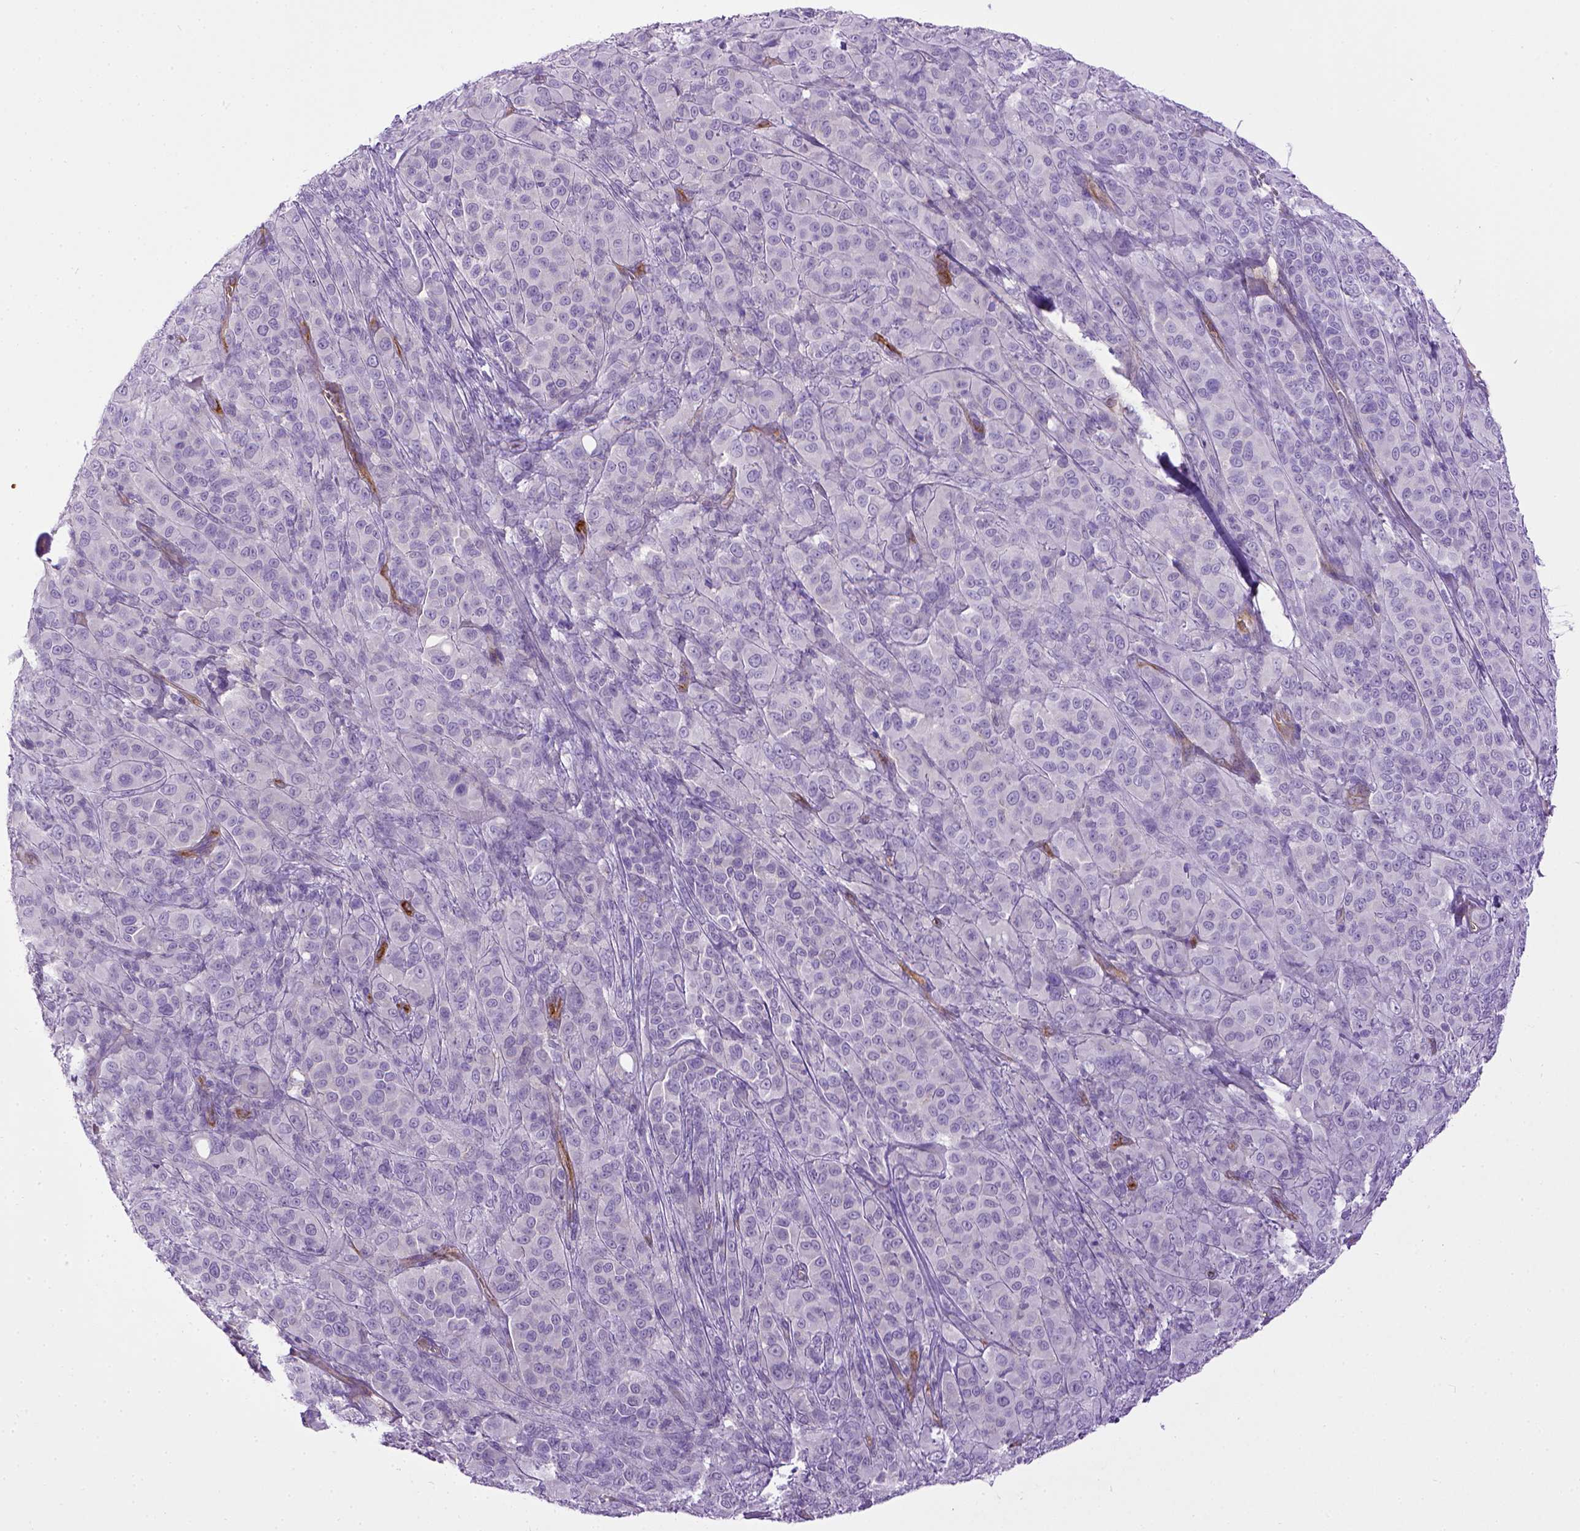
{"staining": {"intensity": "negative", "quantity": "none", "location": "none"}, "tissue": "melanoma", "cell_type": "Tumor cells", "image_type": "cancer", "snomed": [{"axis": "morphology", "description": "Malignant melanoma, NOS"}, {"axis": "topography", "description": "Skin"}], "caption": "This is a micrograph of immunohistochemistry (IHC) staining of malignant melanoma, which shows no staining in tumor cells. (DAB immunohistochemistry (IHC) visualized using brightfield microscopy, high magnification).", "gene": "ENG", "patient": {"sex": "female", "age": 87}}